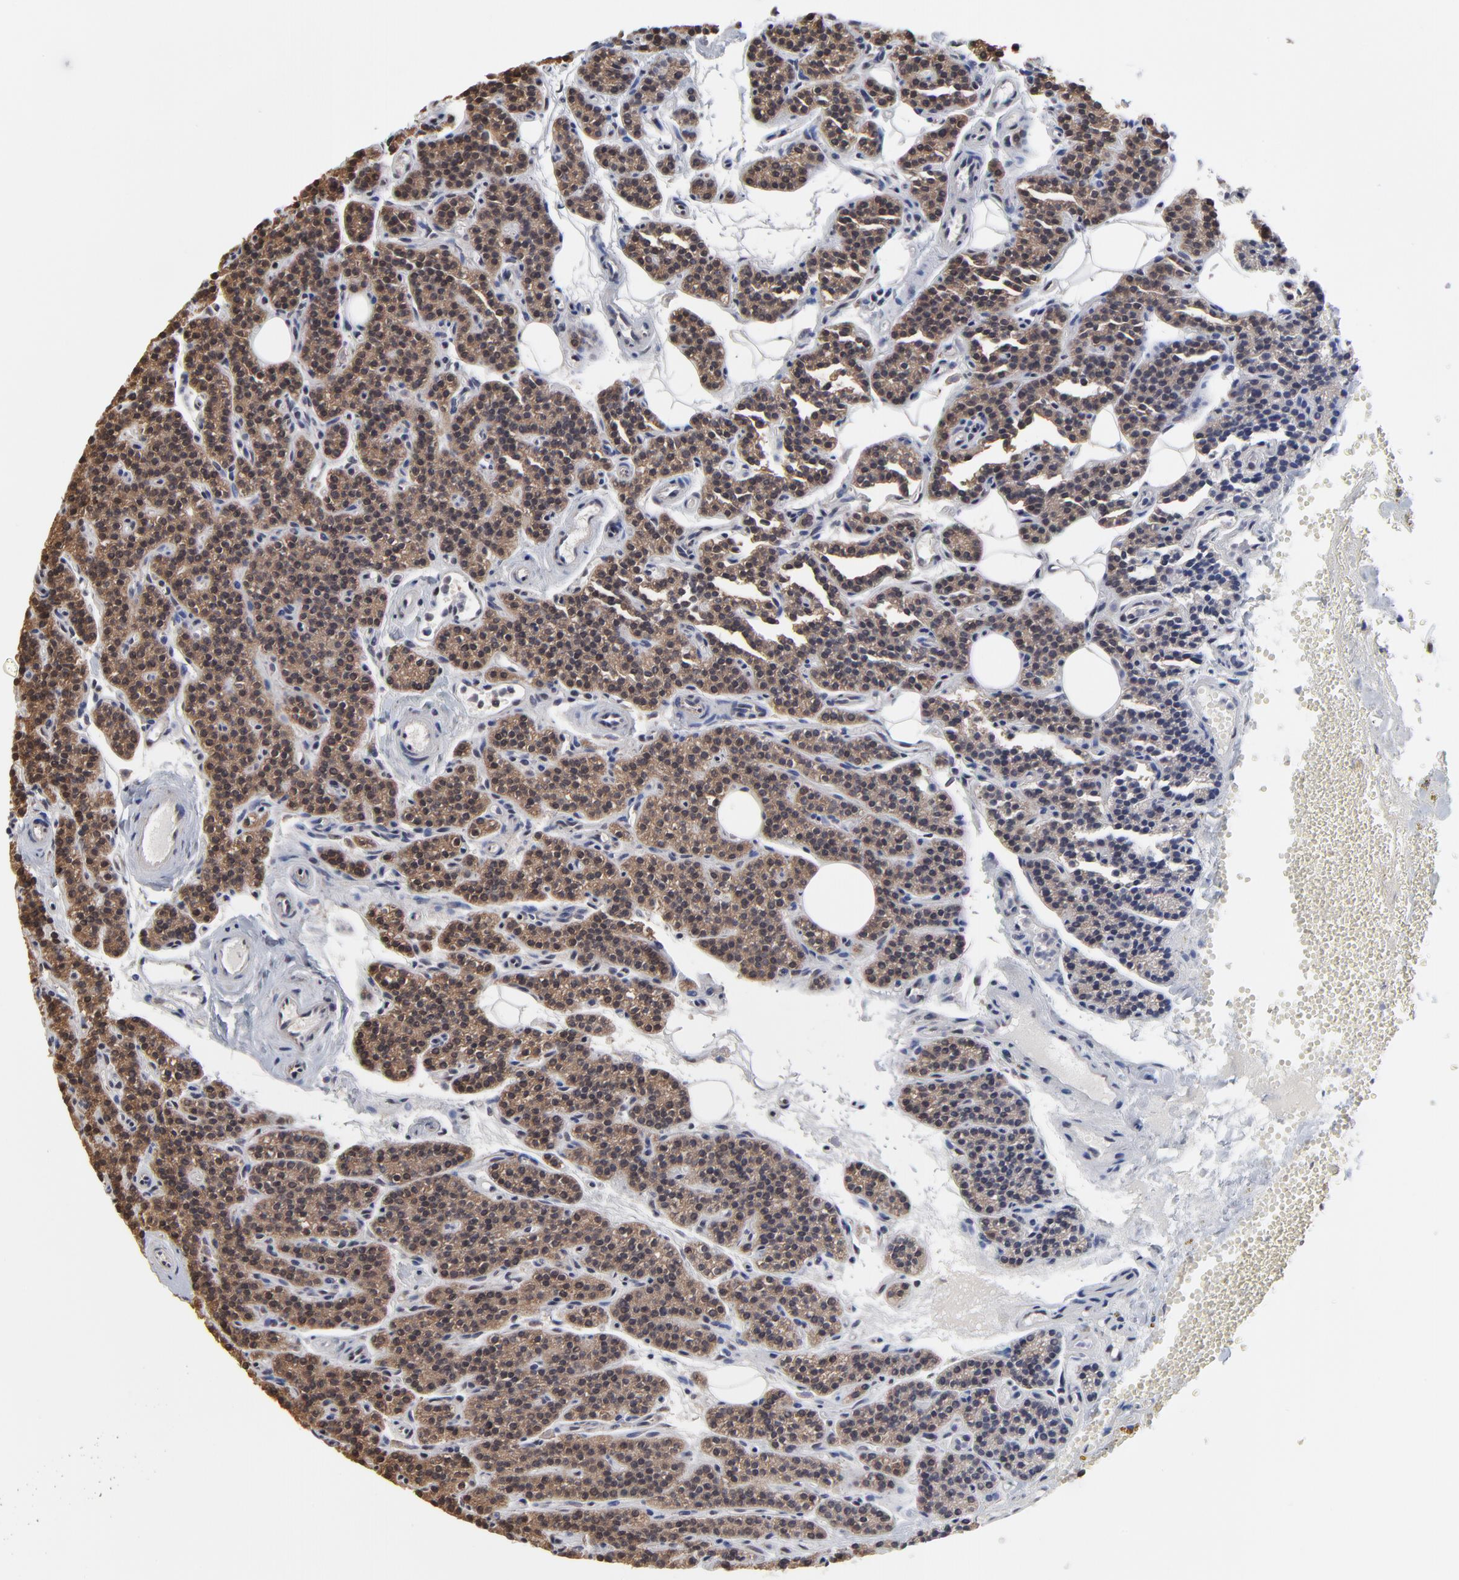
{"staining": {"intensity": "moderate", "quantity": ">75%", "location": "cytoplasmic/membranous"}, "tissue": "parathyroid gland", "cell_type": "Glandular cells", "image_type": "normal", "snomed": [{"axis": "morphology", "description": "Normal tissue, NOS"}, {"axis": "topography", "description": "Parathyroid gland"}], "caption": "The image reveals staining of normal parathyroid gland, revealing moderate cytoplasmic/membranous protein staining (brown color) within glandular cells. (DAB (3,3'-diaminobenzidine) = brown stain, brightfield microscopy at high magnification).", "gene": "CCT2", "patient": {"sex": "male", "age": 25}}